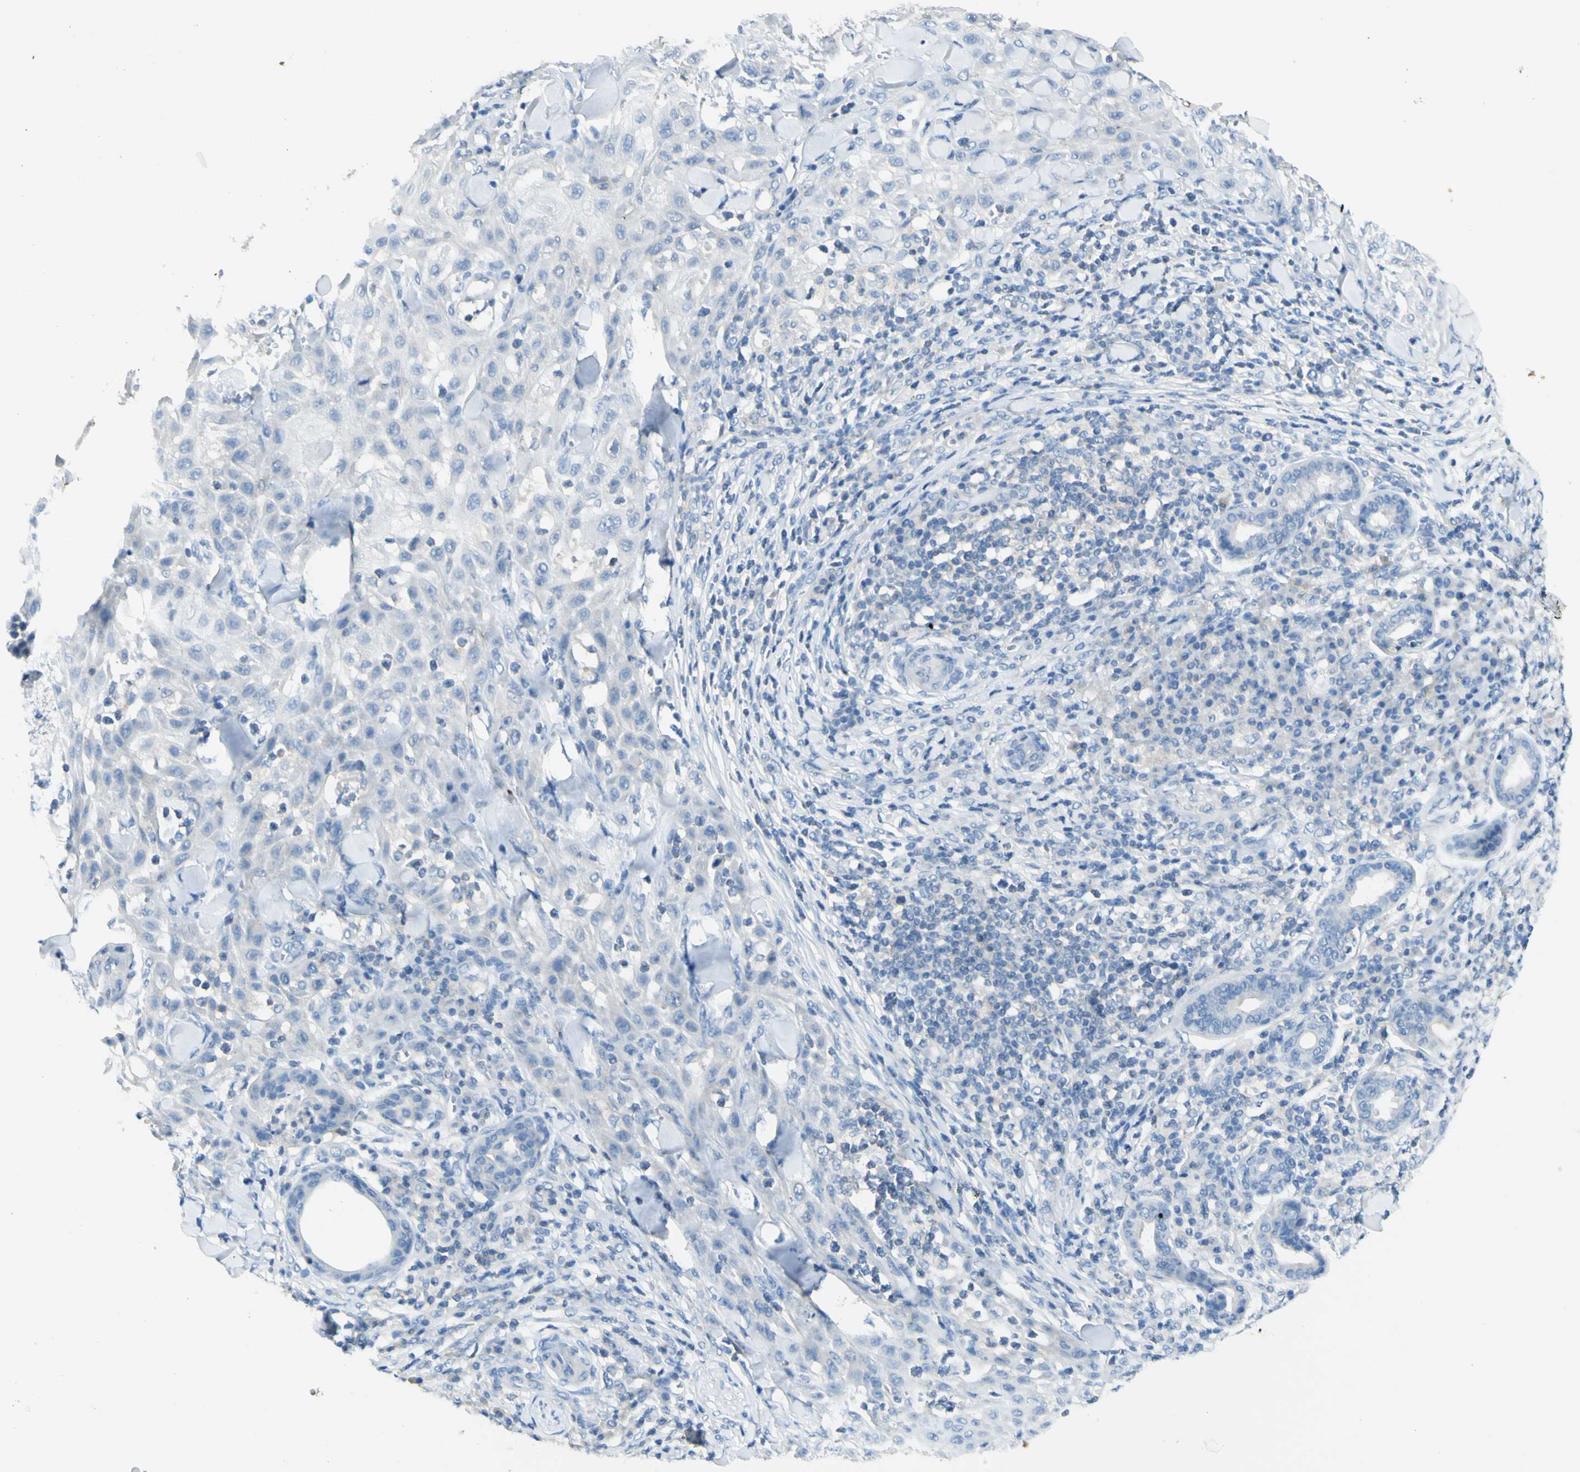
{"staining": {"intensity": "negative", "quantity": "none", "location": "none"}, "tissue": "skin cancer", "cell_type": "Tumor cells", "image_type": "cancer", "snomed": [{"axis": "morphology", "description": "Squamous cell carcinoma, NOS"}, {"axis": "topography", "description": "Skin"}], "caption": "DAB (3,3'-diaminobenzidine) immunohistochemical staining of skin squamous cell carcinoma displays no significant positivity in tumor cells. (DAB immunohistochemistry, high magnification).", "gene": "GDF15", "patient": {"sex": "male", "age": 24}}